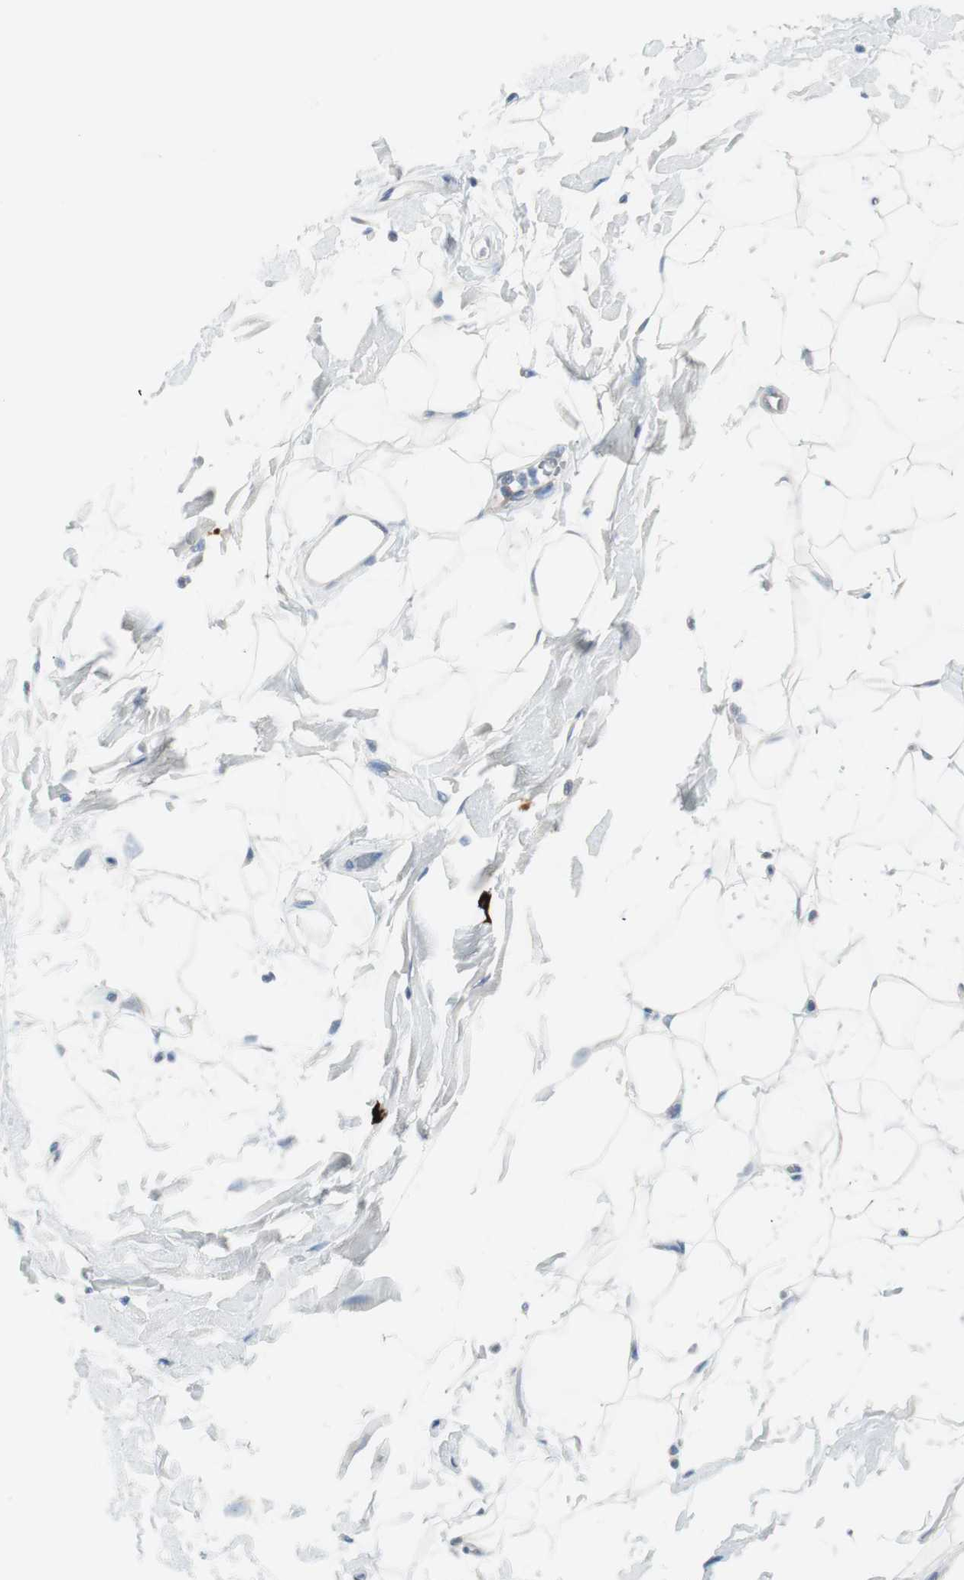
{"staining": {"intensity": "negative", "quantity": "none", "location": "none"}, "tissue": "adipose tissue", "cell_type": "Adipocytes", "image_type": "normal", "snomed": [{"axis": "morphology", "description": "Normal tissue, NOS"}, {"axis": "topography", "description": "Soft tissue"}], "caption": "Immunohistochemistry histopathology image of benign adipose tissue: adipose tissue stained with DAB (3,3'-diaminobenzidine) shows no significant protein expression in adipocytes.", "gene": "DLG4", "patient": {"sex": "male", "age": 72}}